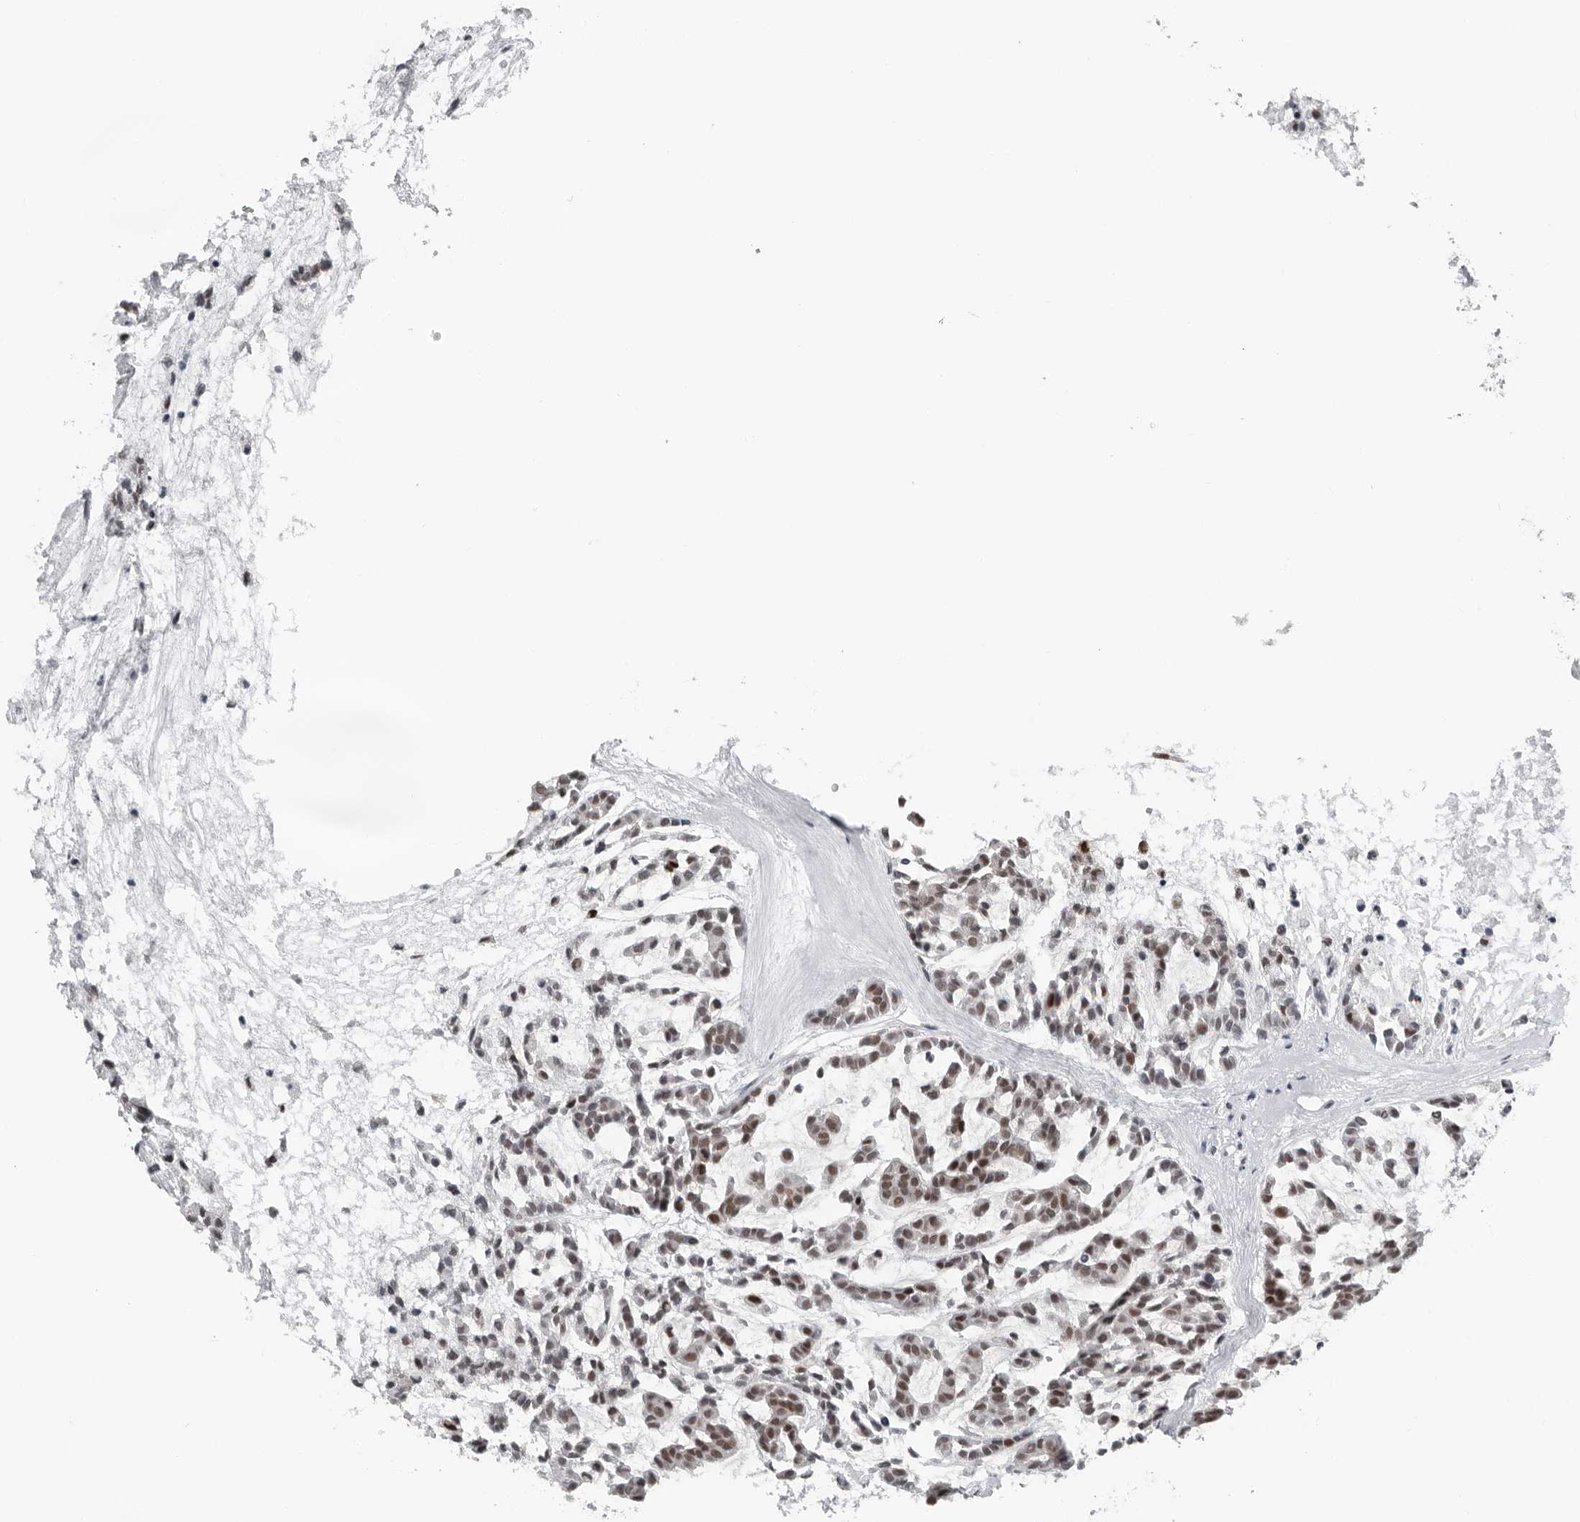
{"staining": {"intensity": "moderate", "quantity": "25%-75%", "location": "nuclear"}, "tissue": "head and neck cancer", "cell_type": "Tumor cells", "image_type": "cancer", "snomed": [{"axis": "morphology", "description": "Adenocarcinoma, NOS"}, {"axis": "morphology", "description": "Adenoma, NOS"}, {"axis": "topography", "description": "Head-Neck"}], "caption": "Head and neck cancer (adenoma) was stained to show a protein in brown. There is medium levels of moderate nuclear positivity in approximately 25%-75% of tumor cells. (DAB IHC, brown staining for protein, blue staining for nuclei).", "gene": "PPP1R42", "patient": {"sex": "female", "age": 55}}